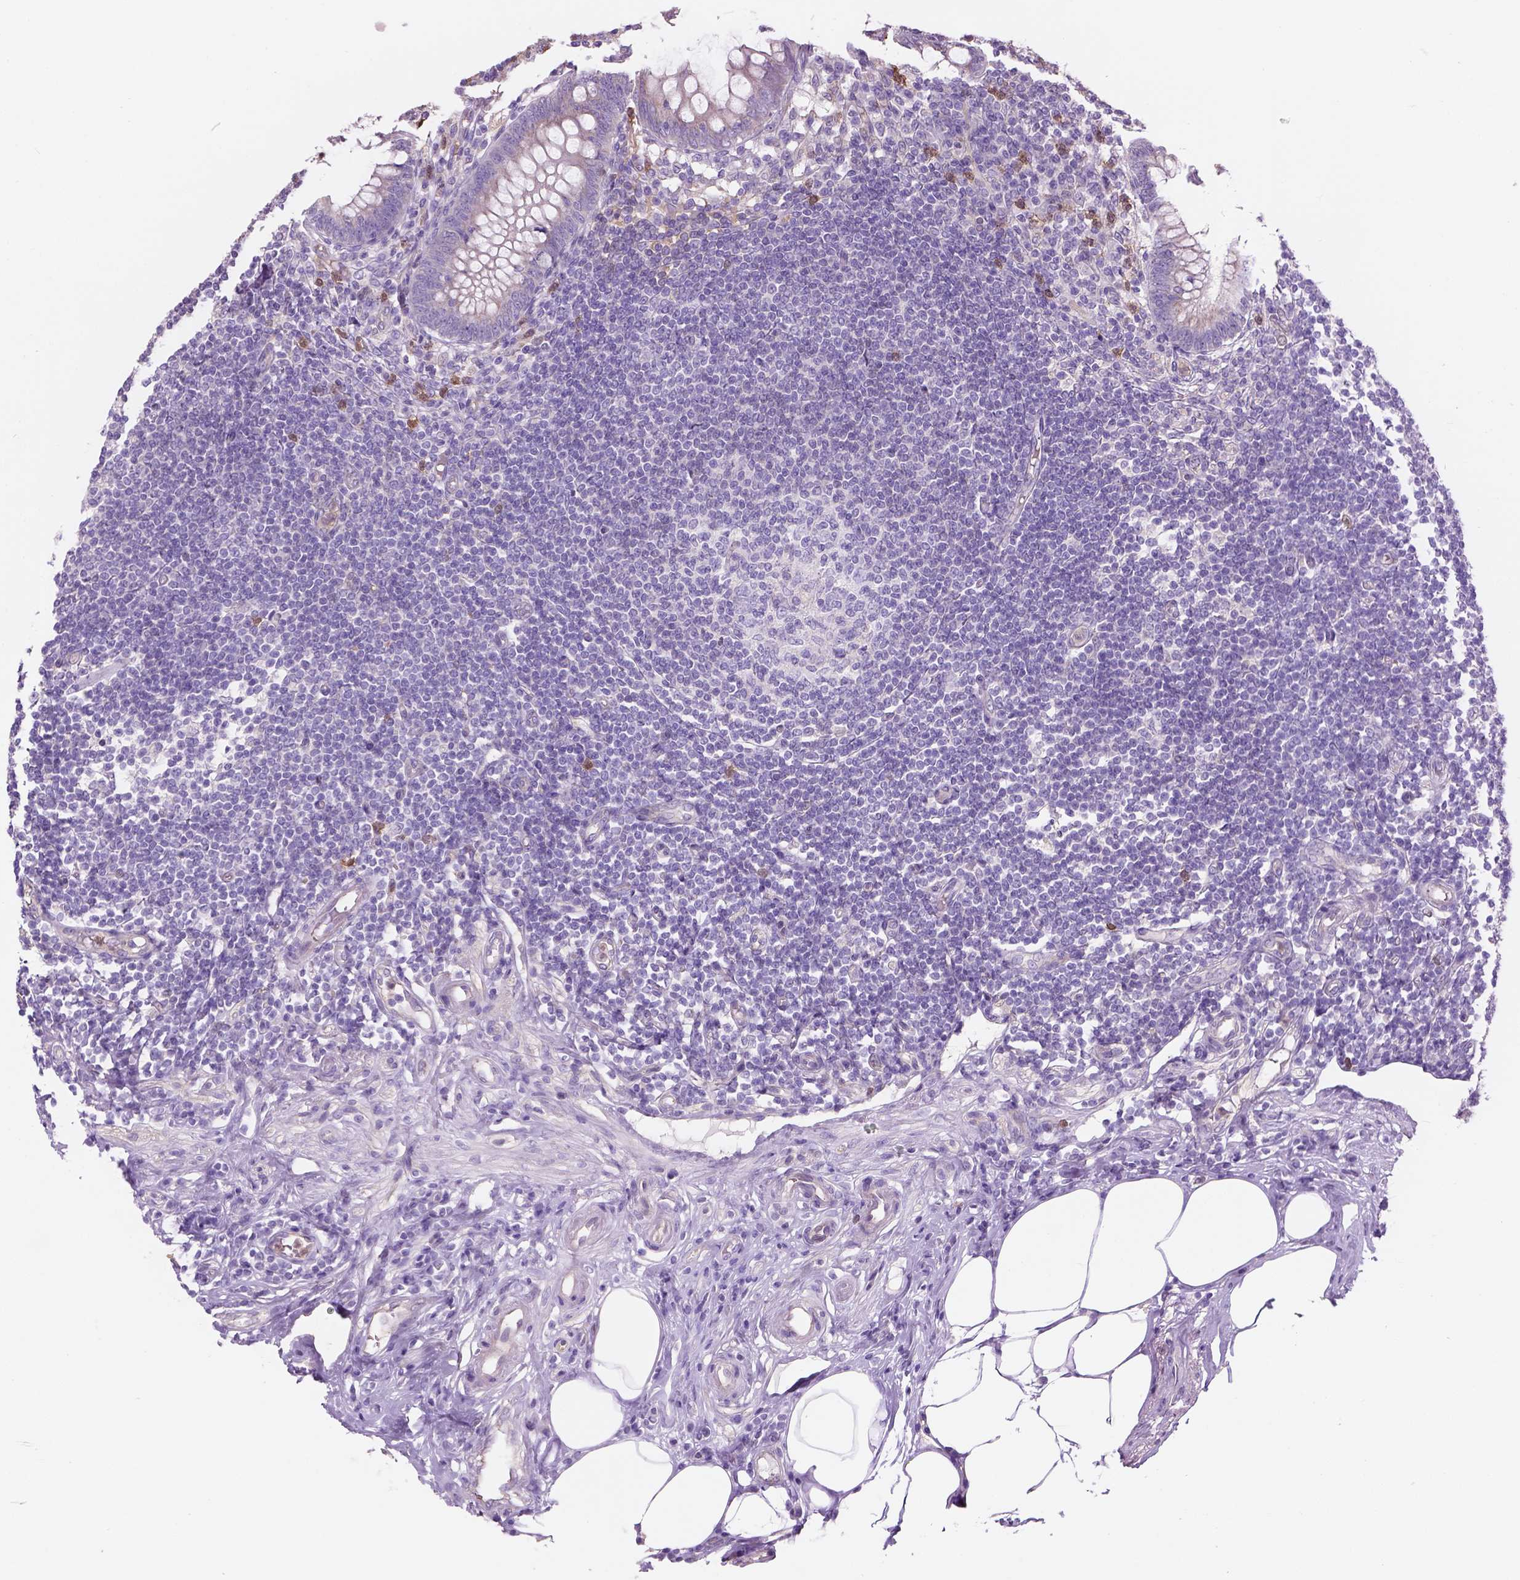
{"staining": {"intensity": "negative", "quantity": "none", "location": "none"}, "tissue": "appendix", "cell_type": "Glandular cells", "image_type": "normal", "snomed": [{"axis": "morphology", "description": "Normal tissue, NOS"}, {"axis": "topography", "description": "Appendix"}], "caption": "DAB immunohistochemical staining of benign human appendix reveals no significant staining in glandular cells.", "gene": "CD84", "patient": {"sex": "female", "age": 57}}